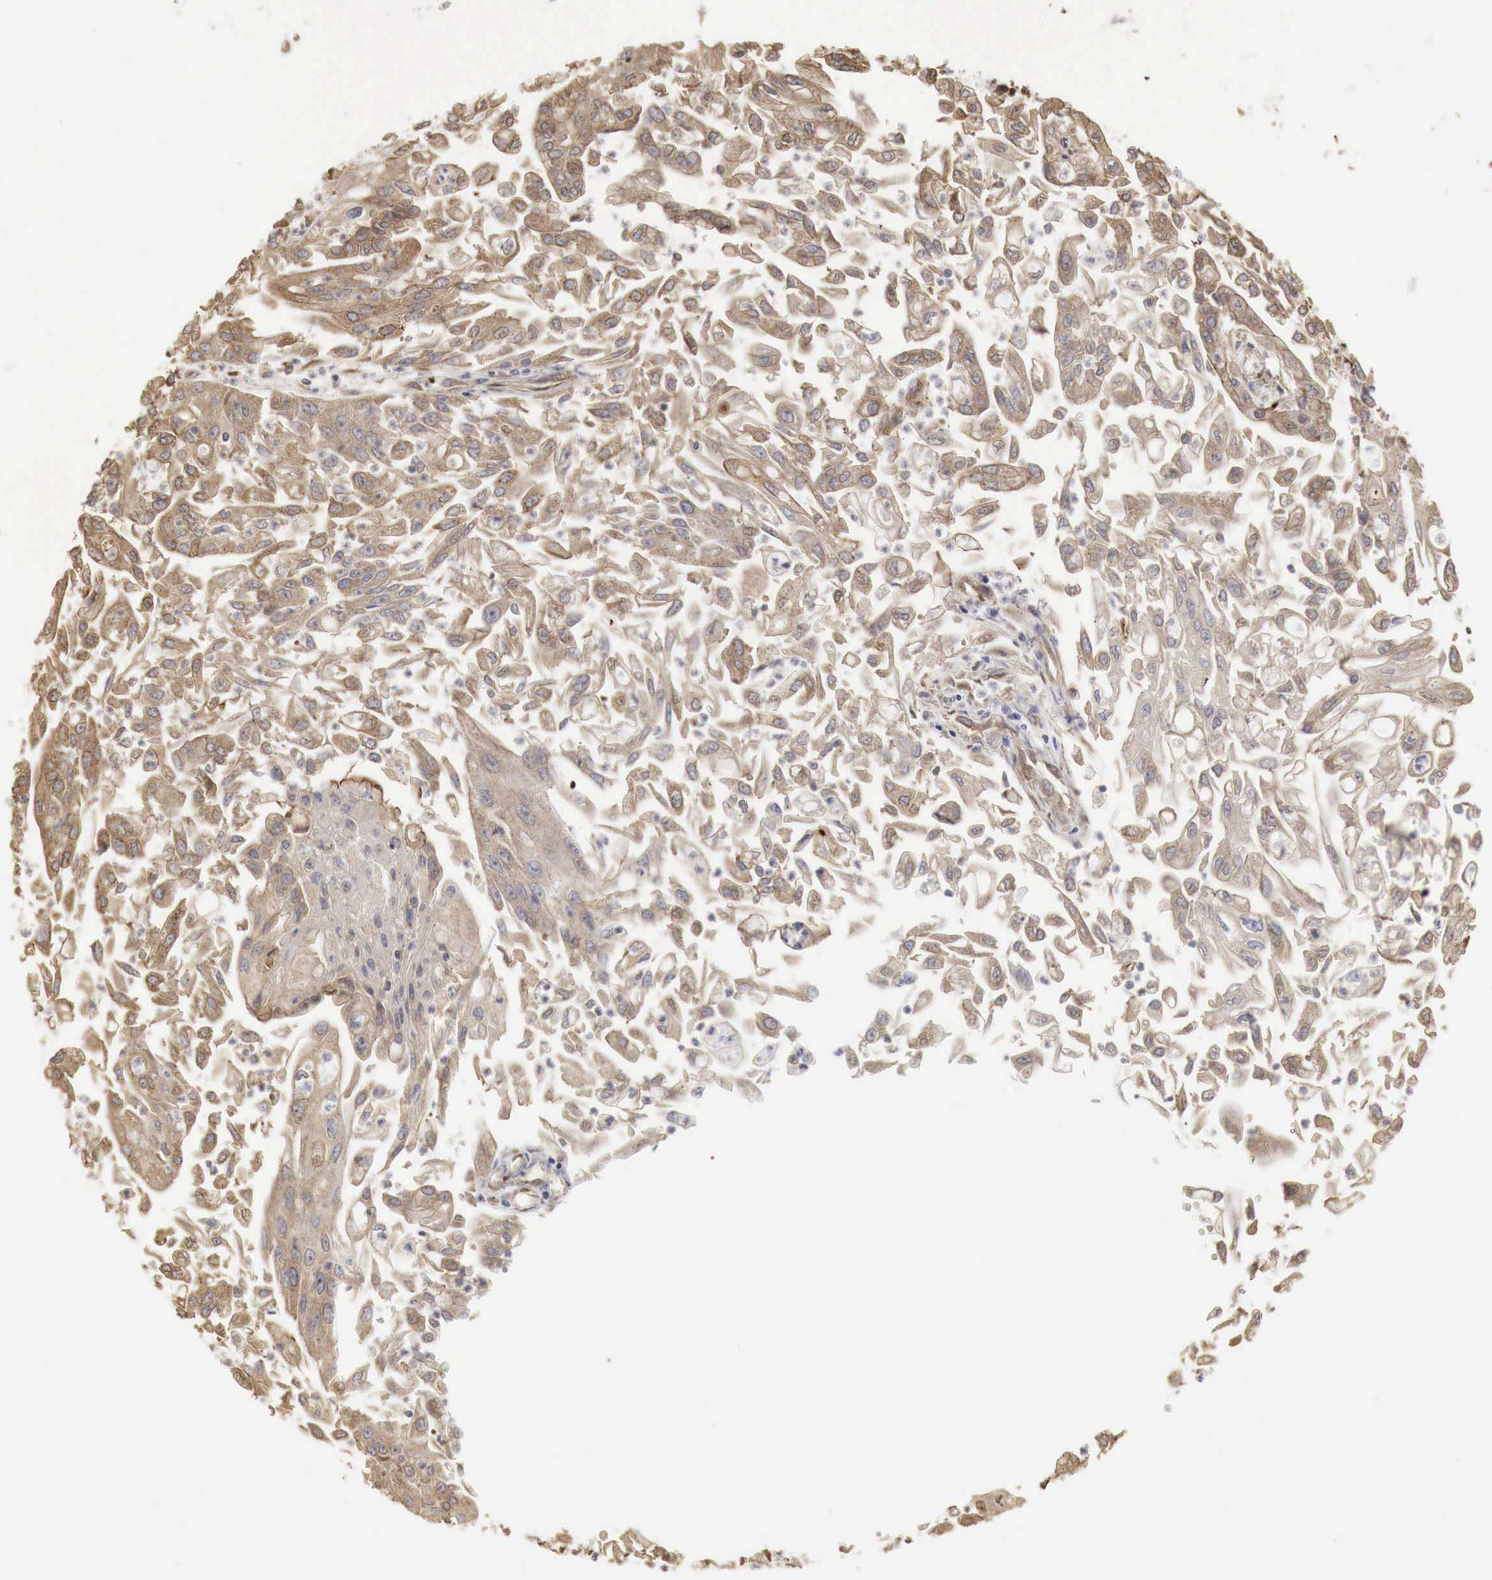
{"staining": {"intensity": "weak", "quantity": ">75%", "location": "cytoplasmic/membranous"}, "tissue": "endometrial cancer", "cell_type": "Tumor cells", "image_type": "cancer", "snomed": [{"axis": "morphology", "description": "Adenocarcinoma, NOS"}, {"axis": "topography", "description": "Endometrium"}], "caption": "Approximately >75% of tumor cells in endometrial adenocarcinoma display weak cytoplasmic/membranous protein staining as visualized by brown immunohistochemical staining.", "gene": "PABPC5", "patient": {"sex": "female", "age": 75}}